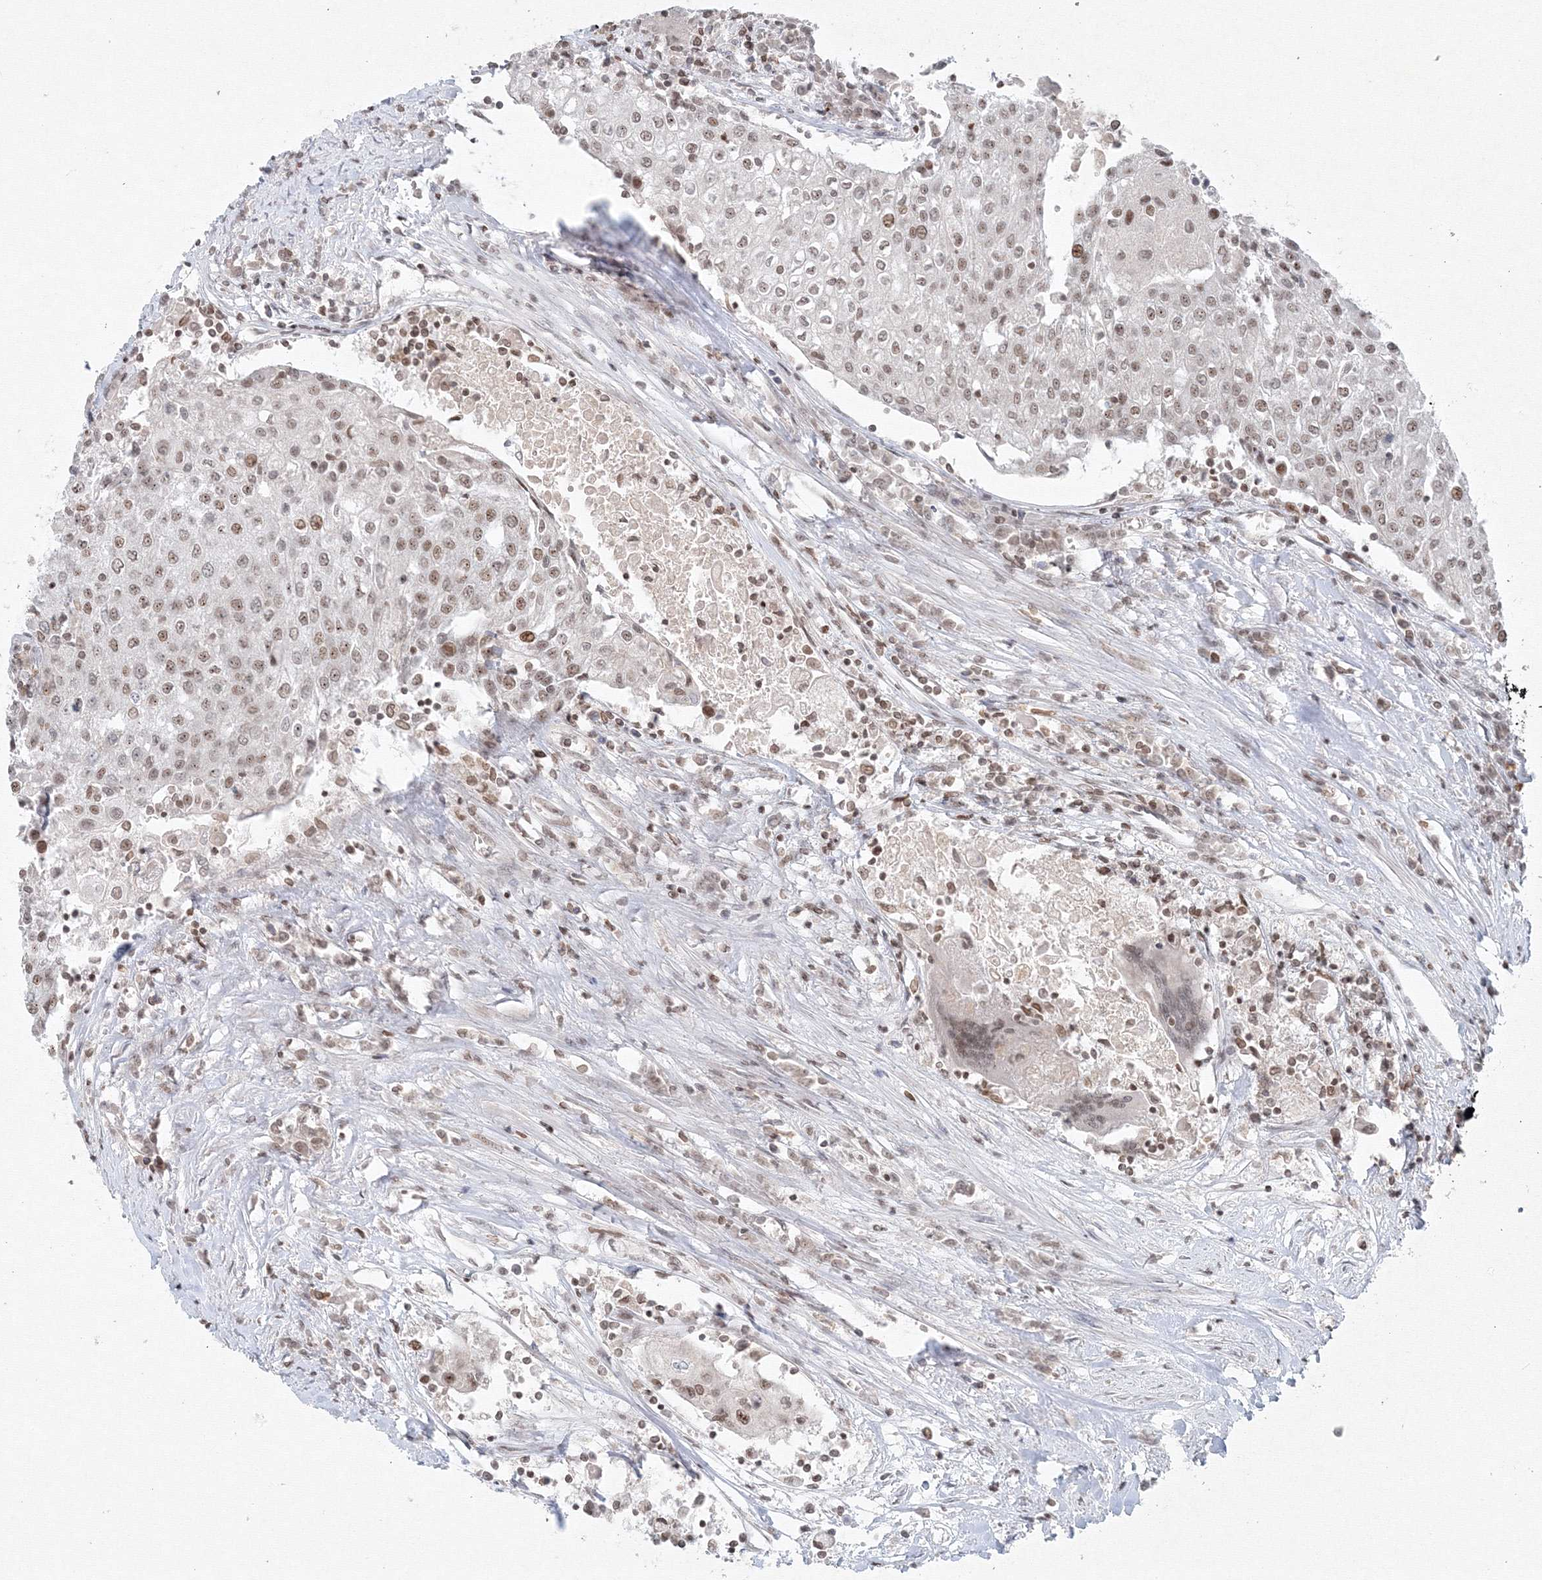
{"staining": {"intensity": "weak", "quantity": "25%-75%", "location": "nuclear"}, "tissue": "urothelial cancer", "cell_type": "Tumor cells", "image_type": "cancer", "snomed": [{"axis": "morphology", "description": "Urothelial carcinoma, High grade"}, {"axis": "topography", "description": "Urinary bladder"}], "caption": "Immunohistochemical staining of urothelial cancer reveals low levels of weak nuclear protein staining in approximately 25%-75% of tumor cells. The staining is performed using DAB brown chromogen to label protein expression. The nuclei are counter-stained blue using hematoxylin.", "gene": "KIF4A", "patient": {"sex": "female", "age": 85}}